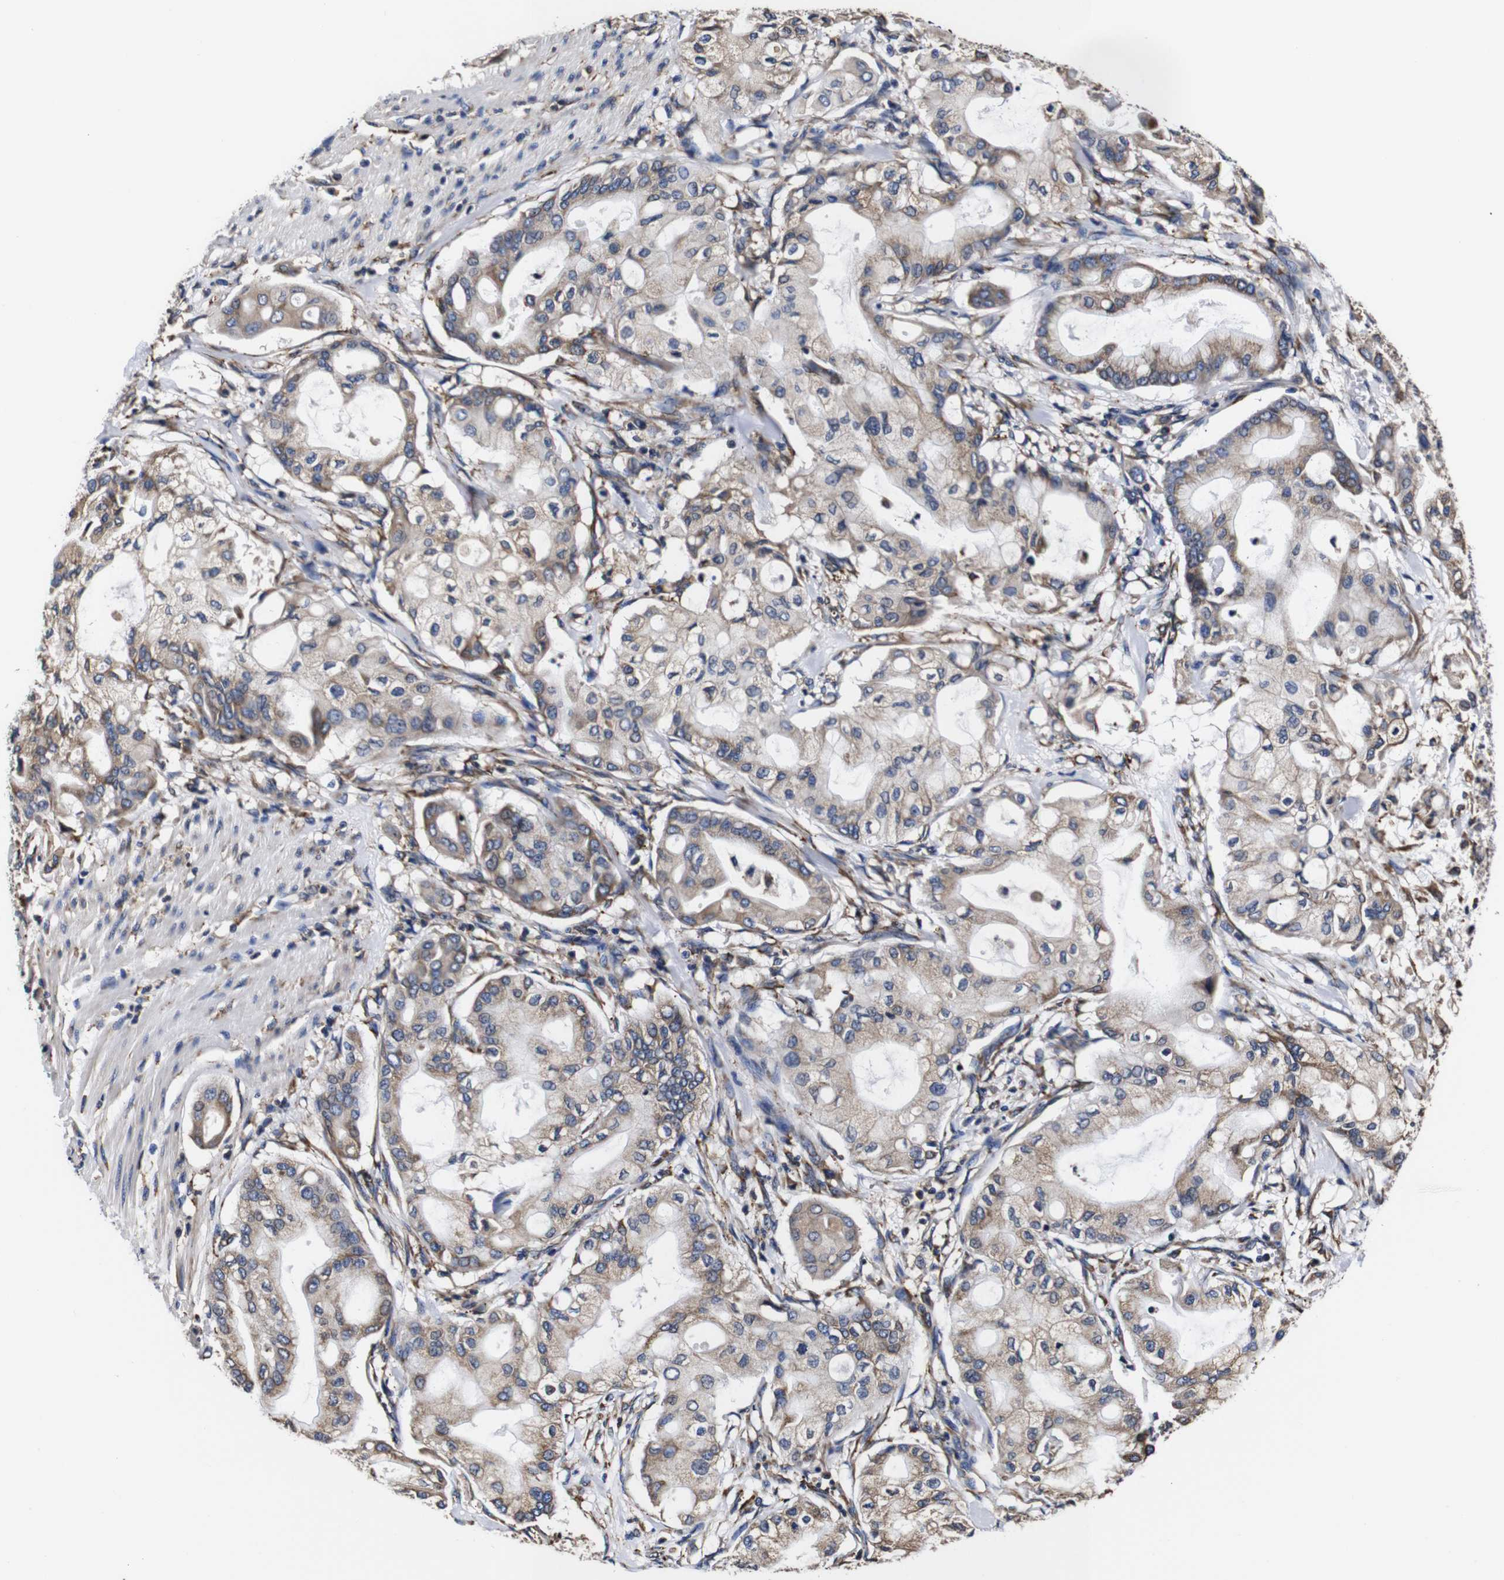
{"staining": {"intensity": "weak", "quantity": ">75%", "location": "cytoplasmic/membranous"}, "tissue": "pancreatic cancer", "cell_type": "Tumor cells", "image_type": "cancer", "snomed": [{"axis": "morphology", "description": "Adenocarcinoma, NOS"}, {"axis": "morphology", "description": "Adenocarcinoma, metastatic, NOS"}, {"axis": "topography", "description": "Lymph node"}, {"axis": "topography", "description": "Pancreas"}, {"axis": "topography", "description": "Duodenum"}], "caption": "A brown stain shows weak cytoplasmic/membranous staining of a protein in human pancreatic cancer (metastatic adenocarcinoma) tumor cells.", "gene": "PPIB", "patient": {"sex": "female", "age": 64}}